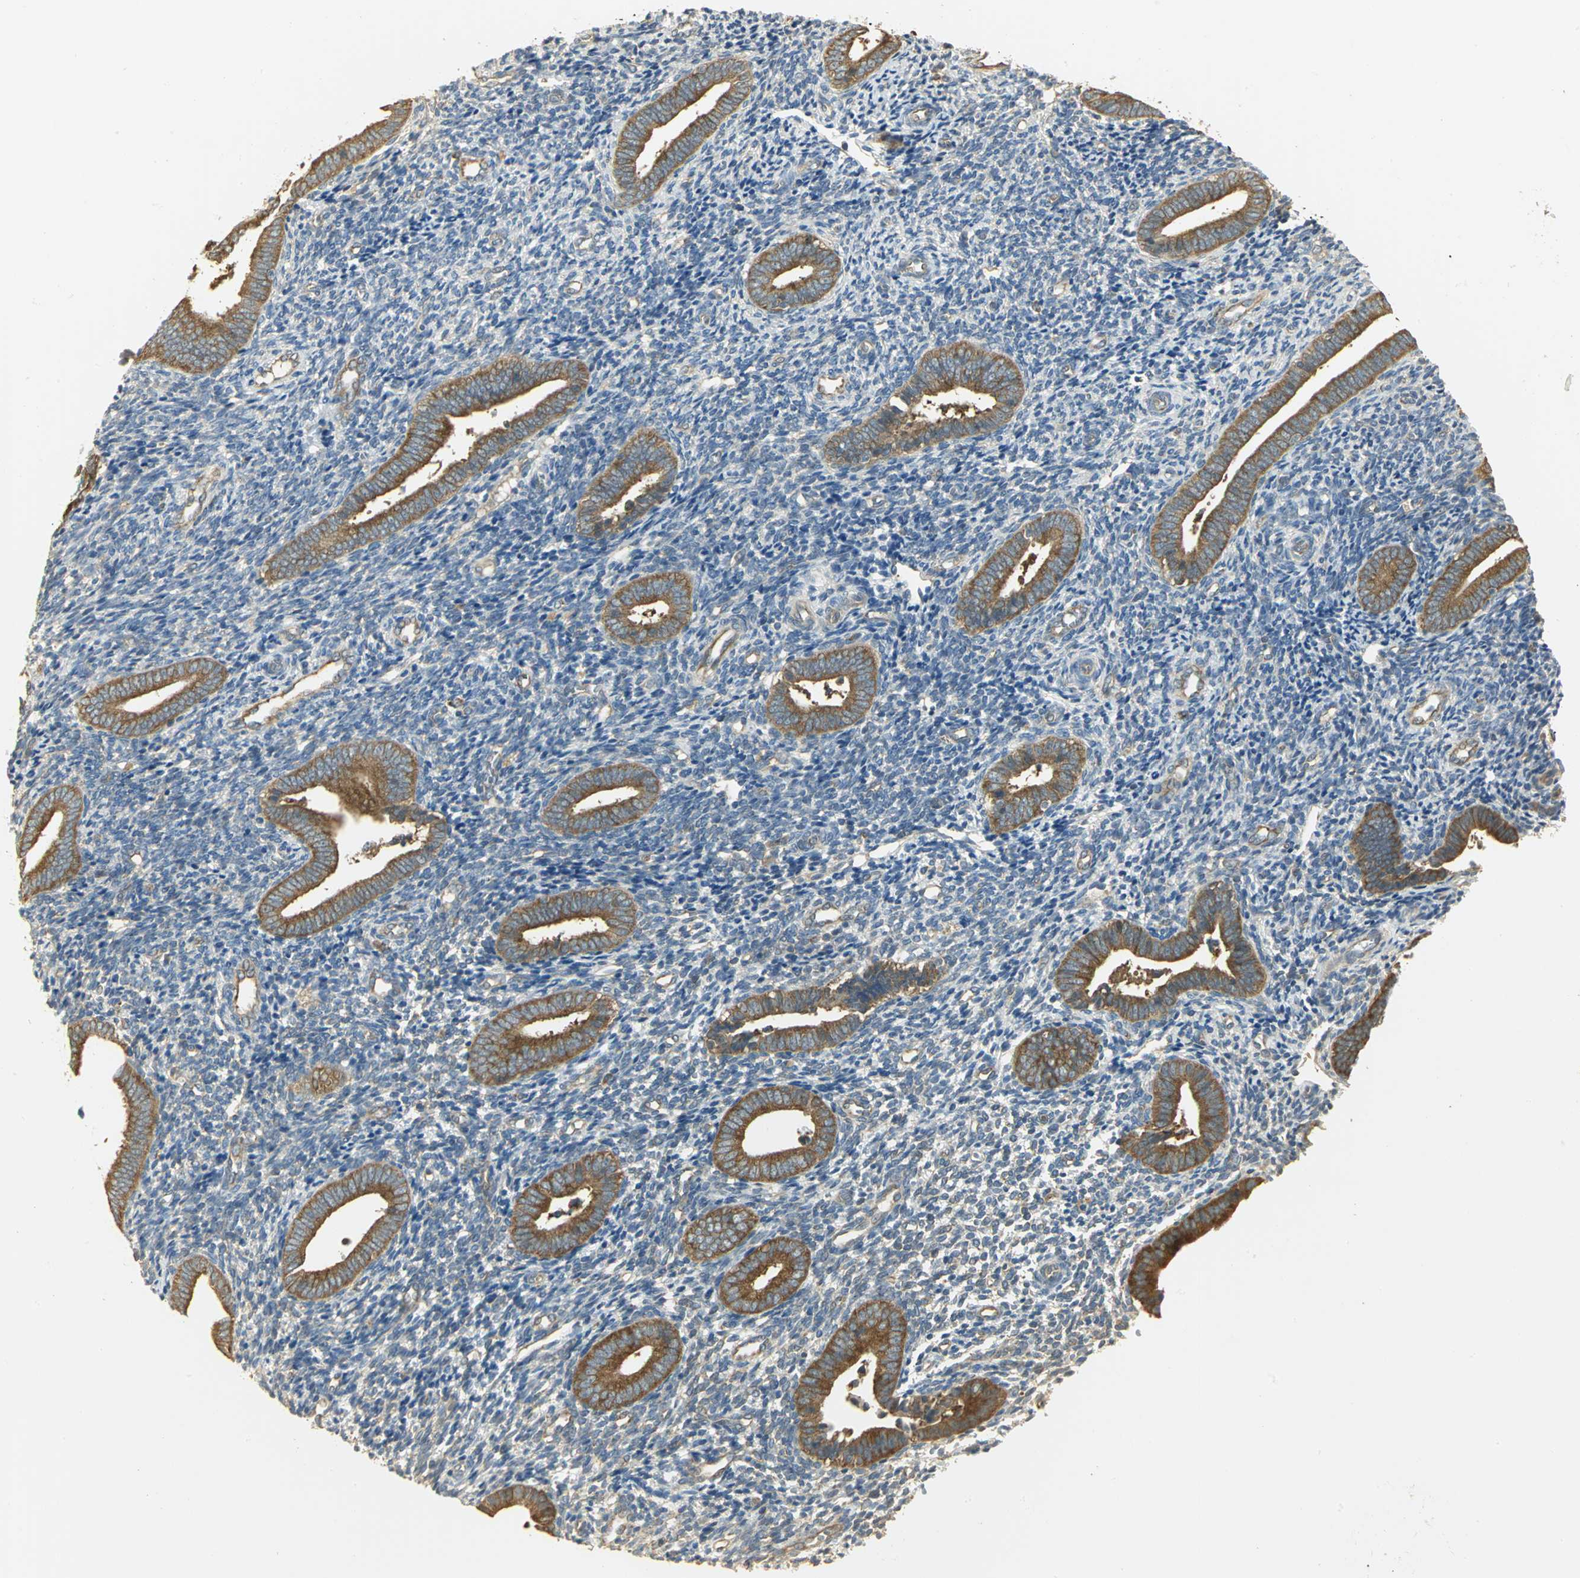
{"staining": {"intensity": "weak", "quantity": "<25%", "location": "cytoplasmic/membranous"}, "tissue": "endometrium", "cell_type": "Cells in endometrial stroma", "image_type": "normal", "snomed": [{"axis": "morphology", "description": "Normal tissue, NOS"}, {"axis": "topography", "description": "Uterus"}, {"axis": "topography", "description": "Endometrium"}], "caption": "An IHC micrograph of unremarkable endometrium is shown. There is no staining in cells in endometrial stroma of endometrium.", "gene": "RARS1", "patient": {"sex": "female", "age": 33}}